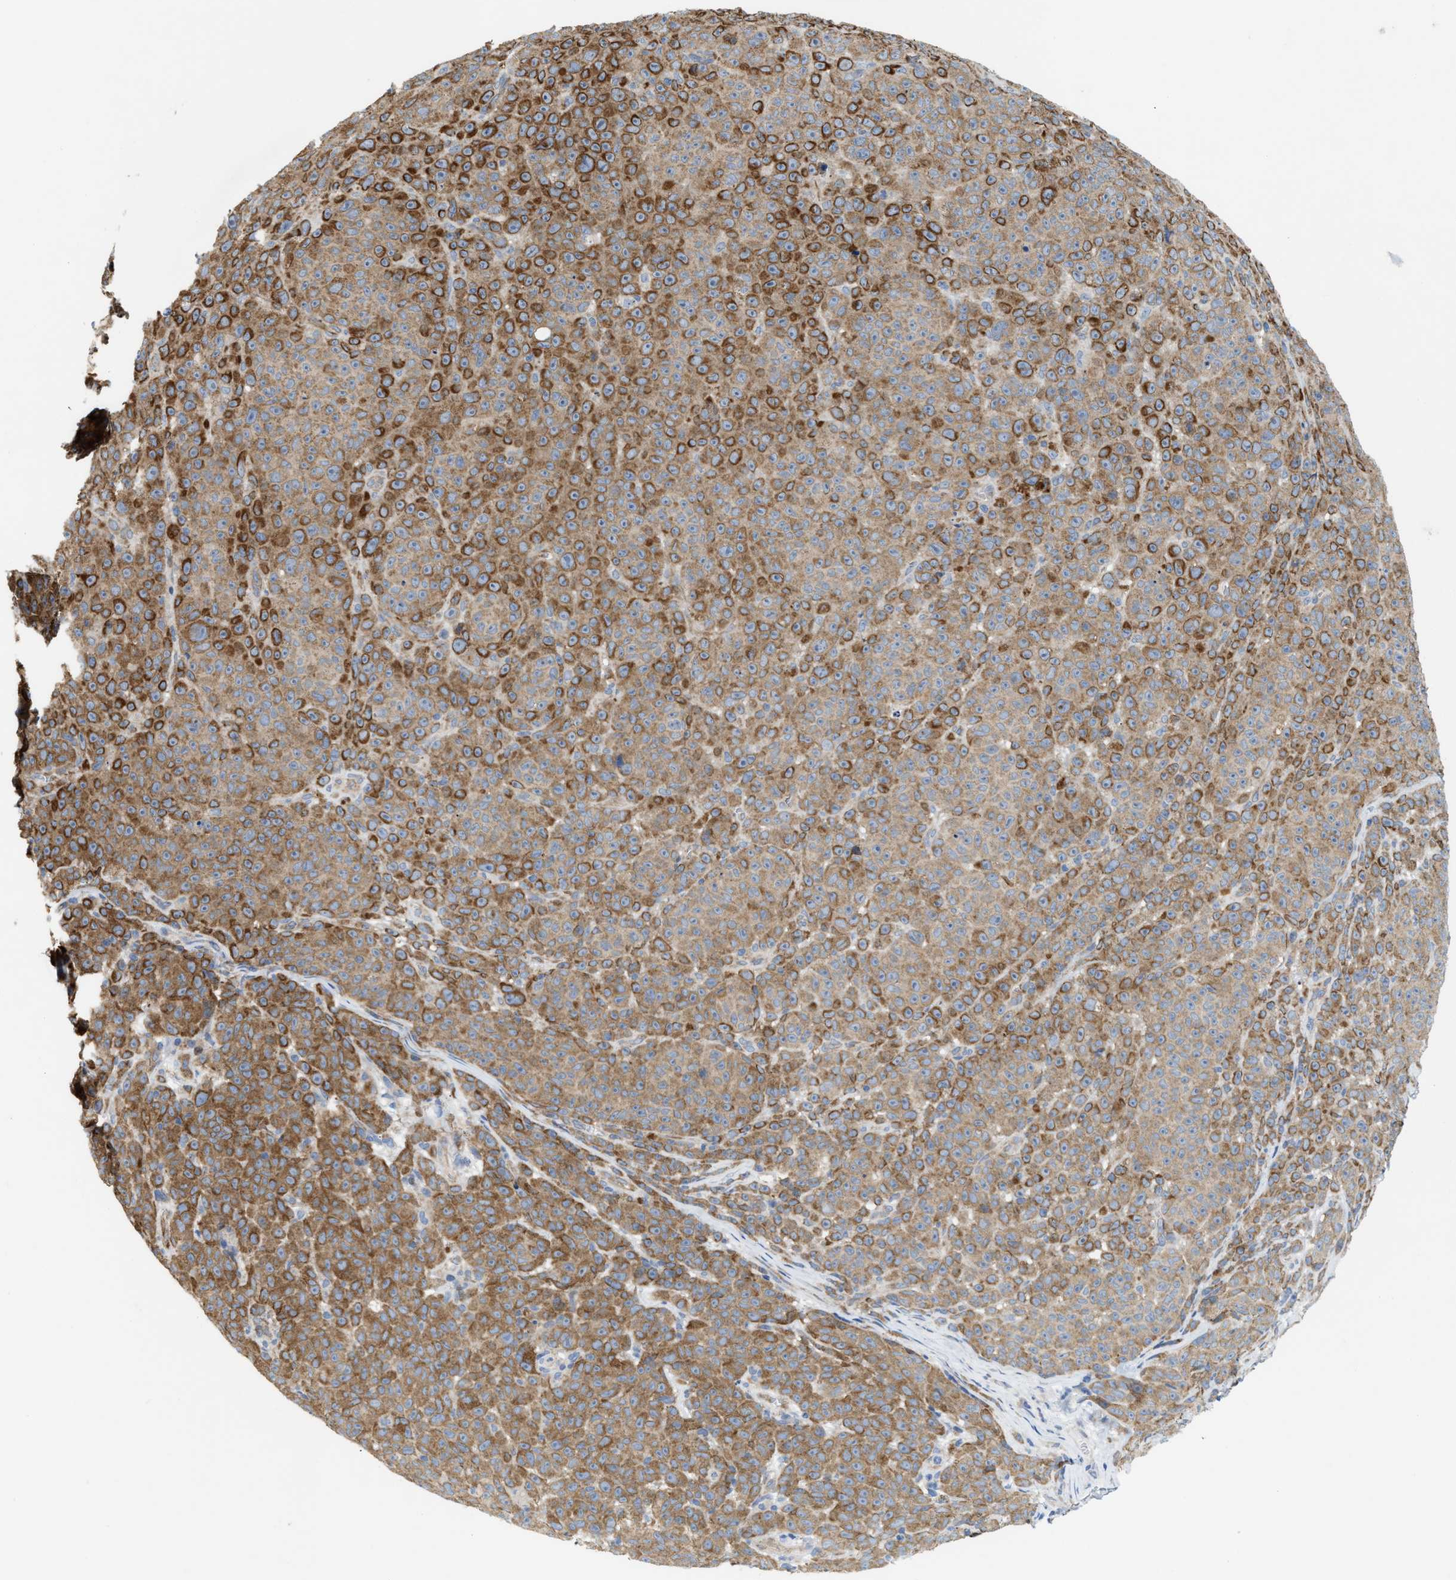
{"staining": {"intensity": "moderate", "quantity": ">75%", "location": "cytoplasmic/membranous"}, "tissue": "melanoma", "cell_type": "Tumor cells", "image_type": "cancer", "snomed": [{"axis": "morphology", "description": "Malignant melanoma, NOS"}, {"axis": "topography", "description": "Skin"}], "caption": "Malignant melanoma stained with DAB (3,3'-diaminobenzidine) immunohistochemistry displays medium levels of moderate cytoplasmic/membranous expression in approximately >75% of tumor cells.", "gene": "UBAP2", "patient": {"sex": "female", "age": 82}}